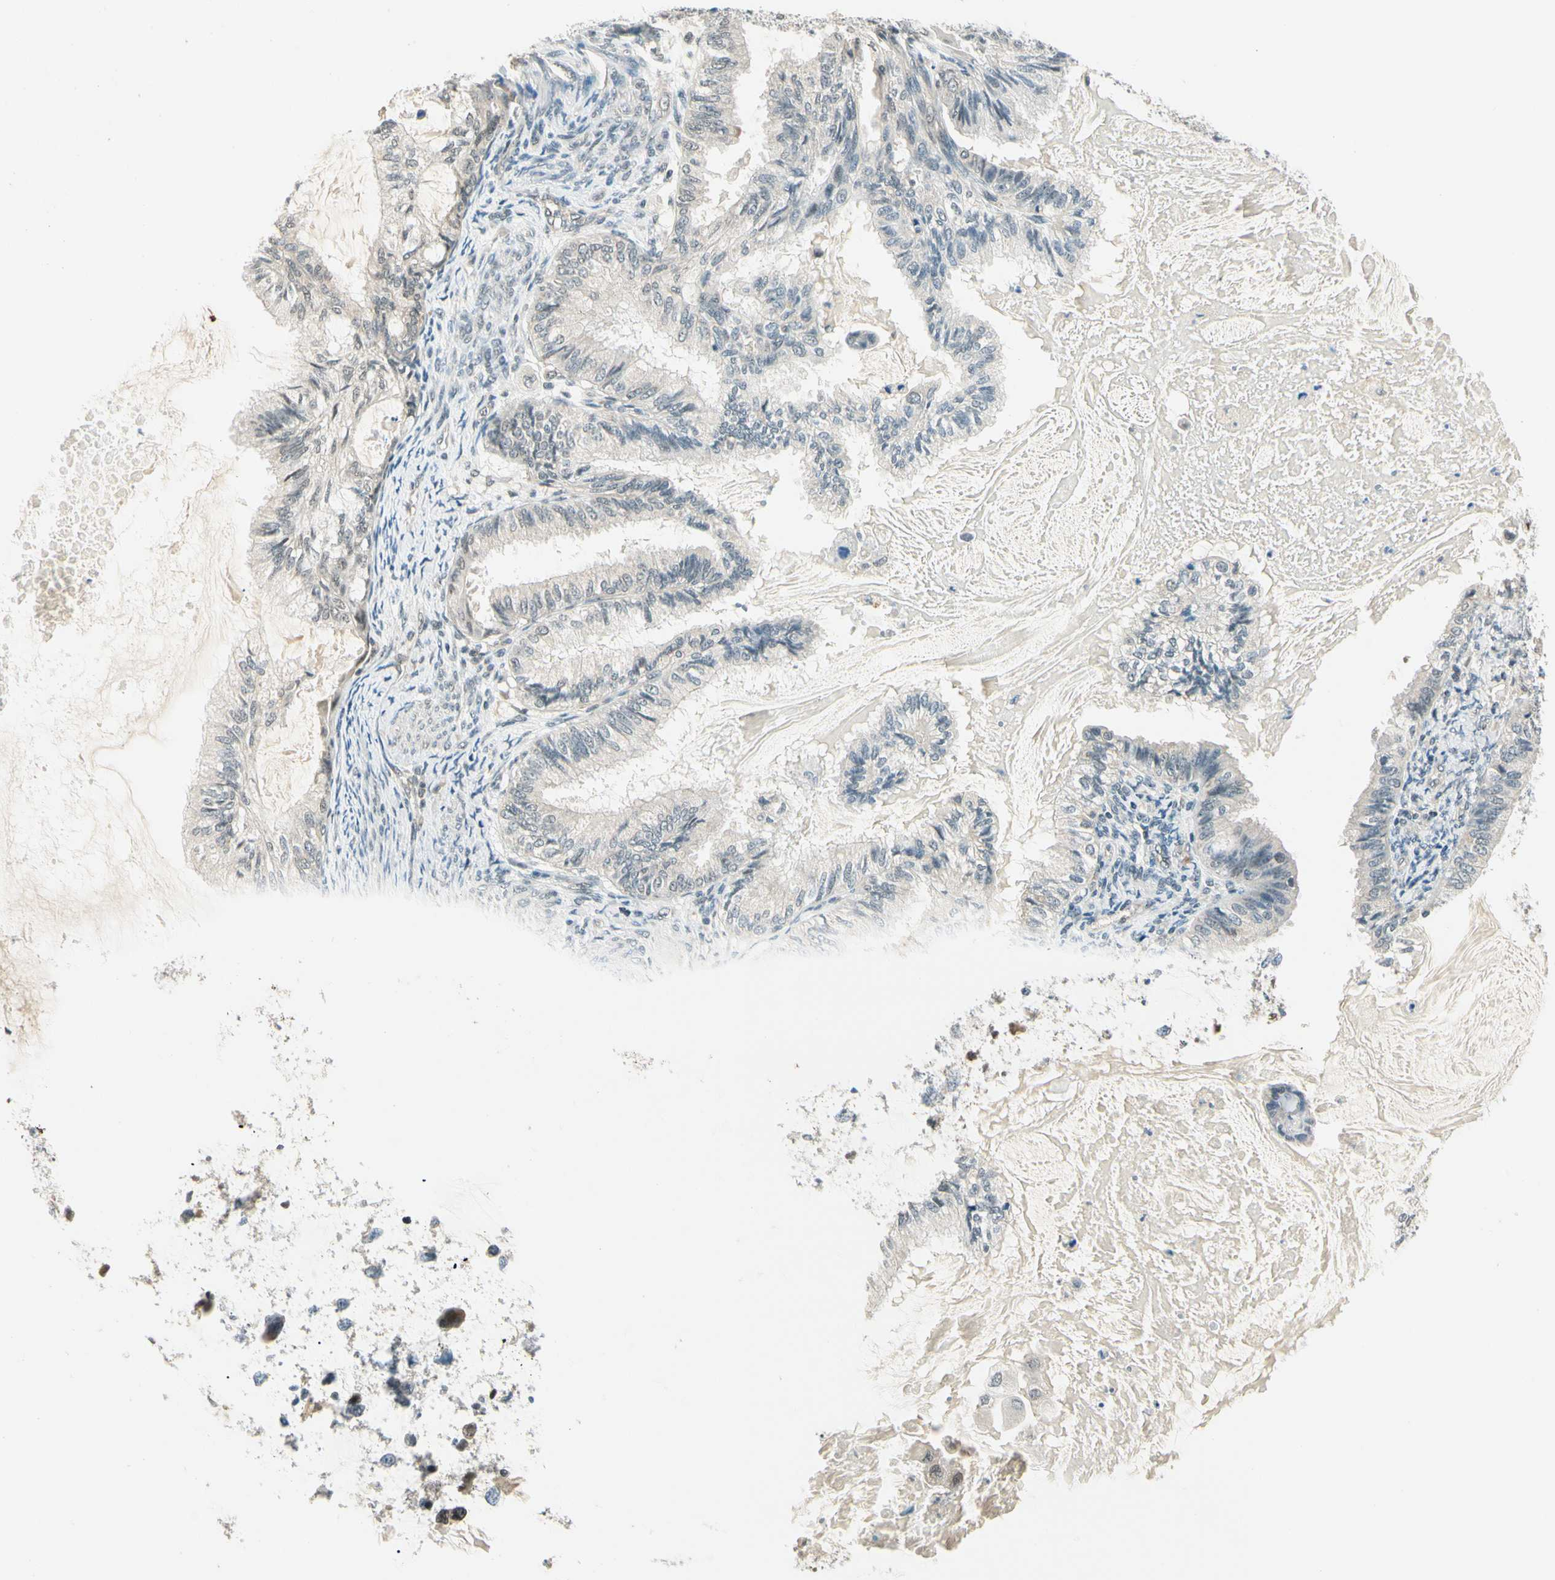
{"staining": {"intensity": "weak", "quantity": "<25%", "location": "cytoplasmic/membranous"}, "tissue": "cervical cancer", "cell_type": "Tumor cells", "image_type": "cancer", "snomed": [{"axis": "morphology", "description": "Normal tissue, NOS"}, {"axis": "morphology", "description": "Adenocarcinoma, NOS"}, {"axis": "topography", "description": "Cervix"}, {"axis": "topography", "description": "Endometrium"}], "caption": "Immunohistochemistry of human adenocarcinoma (cervical) displays no expression in tumor cells.", "gene": "ZSCAN12", "patient": {"sex": "female", "age": 86}}